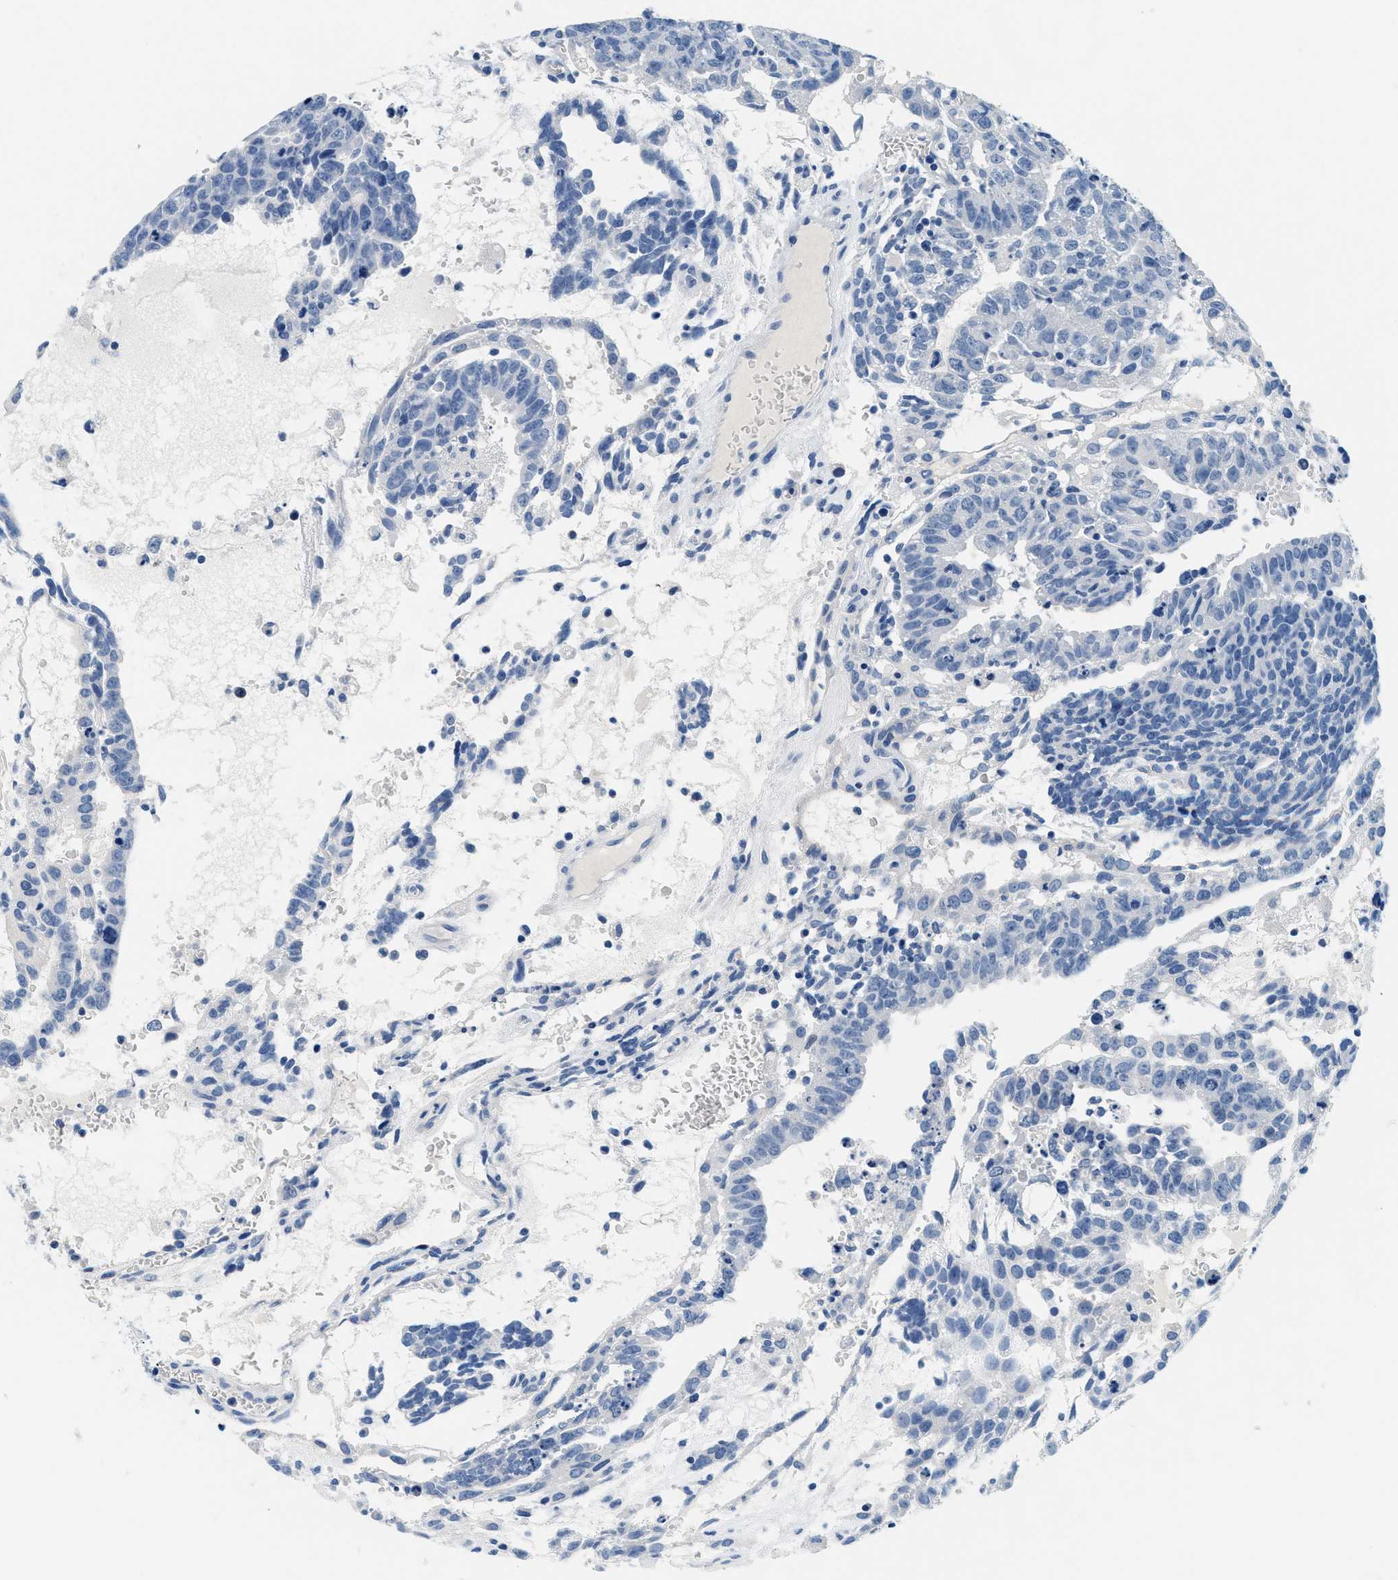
{"staining": {"intensity": "negative", "quantity": "none", "location": "none"}, "tissue": "testis cancer", "cell_type": "Tumor cells", "image_type": "cancer", "snomed": [{"axis": "morphology", "description": "Seminoma, NOS"}, {"axis": "morphology", "description": "Carcinoma, Embryonal, NOS"}, {"axis": "topography", "description": "Testis"}], "caption": "Immunohistochemistry photomicrograph of neoplastic tissue: human seminoma (testis) stained with DAB displays no significant protein expression in tumor cells. (Brightfield microscopy of DAB (3,3'-diaminobenzidine) IHC at high magnification).", "gene": "GSTM3", "patient": {"sex": "male", "age": 52}}